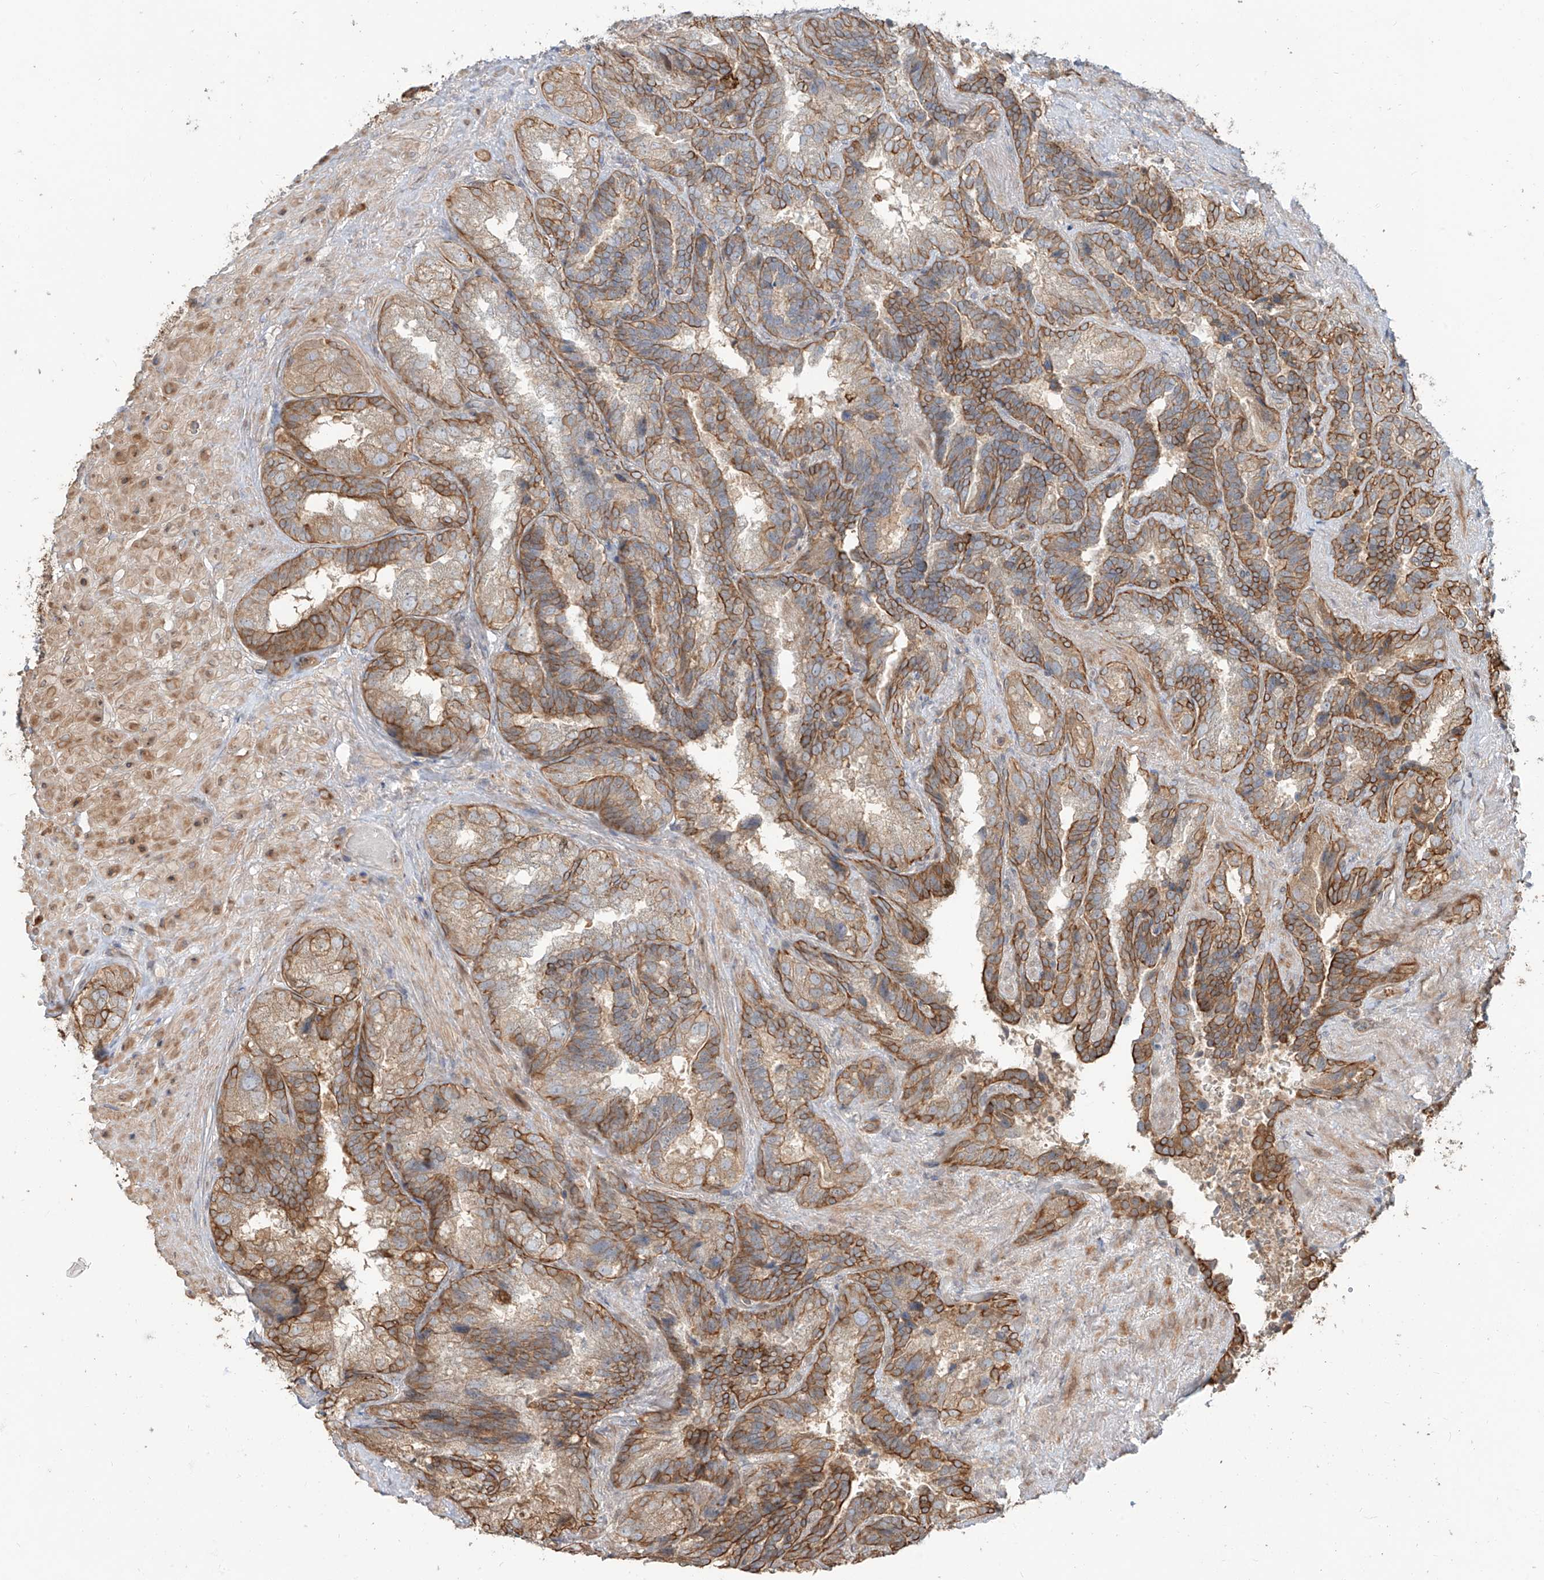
{"staining": {"intensity": "strong", "quantity": "25%-75%", "location": "cytoplasmic/membranous"}, "tissue": "seminal vesicle", "cell_type": "Glandular cells", "image_type": "normal", "snomed": [{"axis": "morphology", "description": "Normal tissue, NOS"}, {"axis": "topography", "description": "Seminal veicle"}, {"axis": "topography", "description": "Peripheral nerve tissue"}], "caption": "Immunohistochemical staining of normal seminal vesicle demonstrates 25%-75% levels of strong cytoplasmic/membranous protein staining in about 25%-75% of glandular cells.", "gene": "CEP162", "patient": {"sex": "male", "age": 63}}